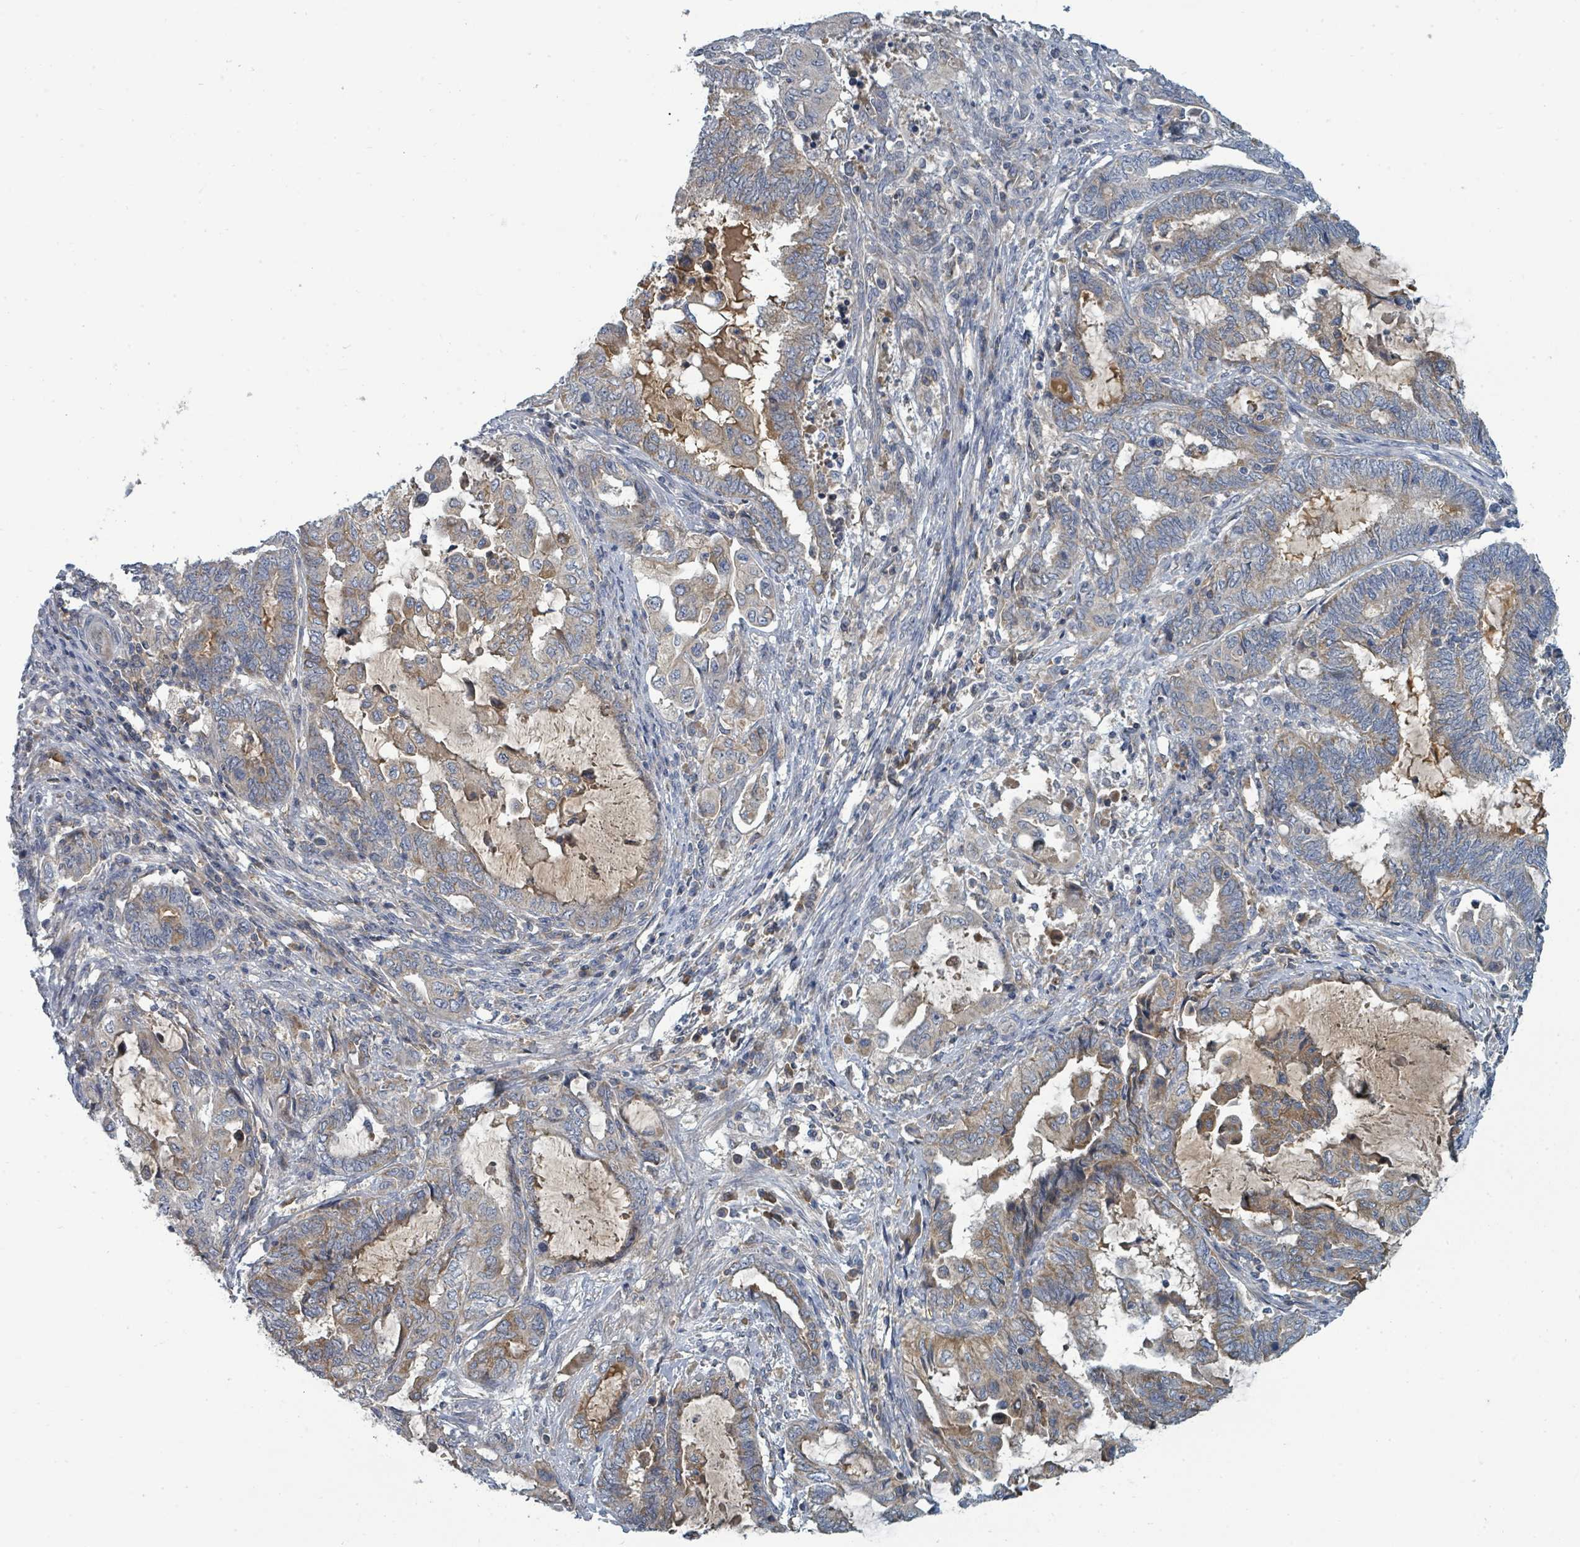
{"staining": {"intensity": "moderate", "quantity": "<25%", "location": "cytoplasmic/membranous"}, "tissue": "endometrial cancer", "cell_type": "Tumor cells", "image_type": "cancer", "snomed": [{"axis": "morphology", "description": "Adenocarcinoma, NOS"}, {"axis": "topography", "description": "Uterus"}, {"axis": "topography", "description": "Endometrium"}], "caption": "Immunohistochemistry micrograph of endometrial adenocarcinoma stained for a protein (brown), which demonstrates low levels of moderate cytoplasmic/membranous expression in approximately <25% of tumor cells.", "gene": "SLC25A23", "patient": {"sex": "female", "age": 70}}